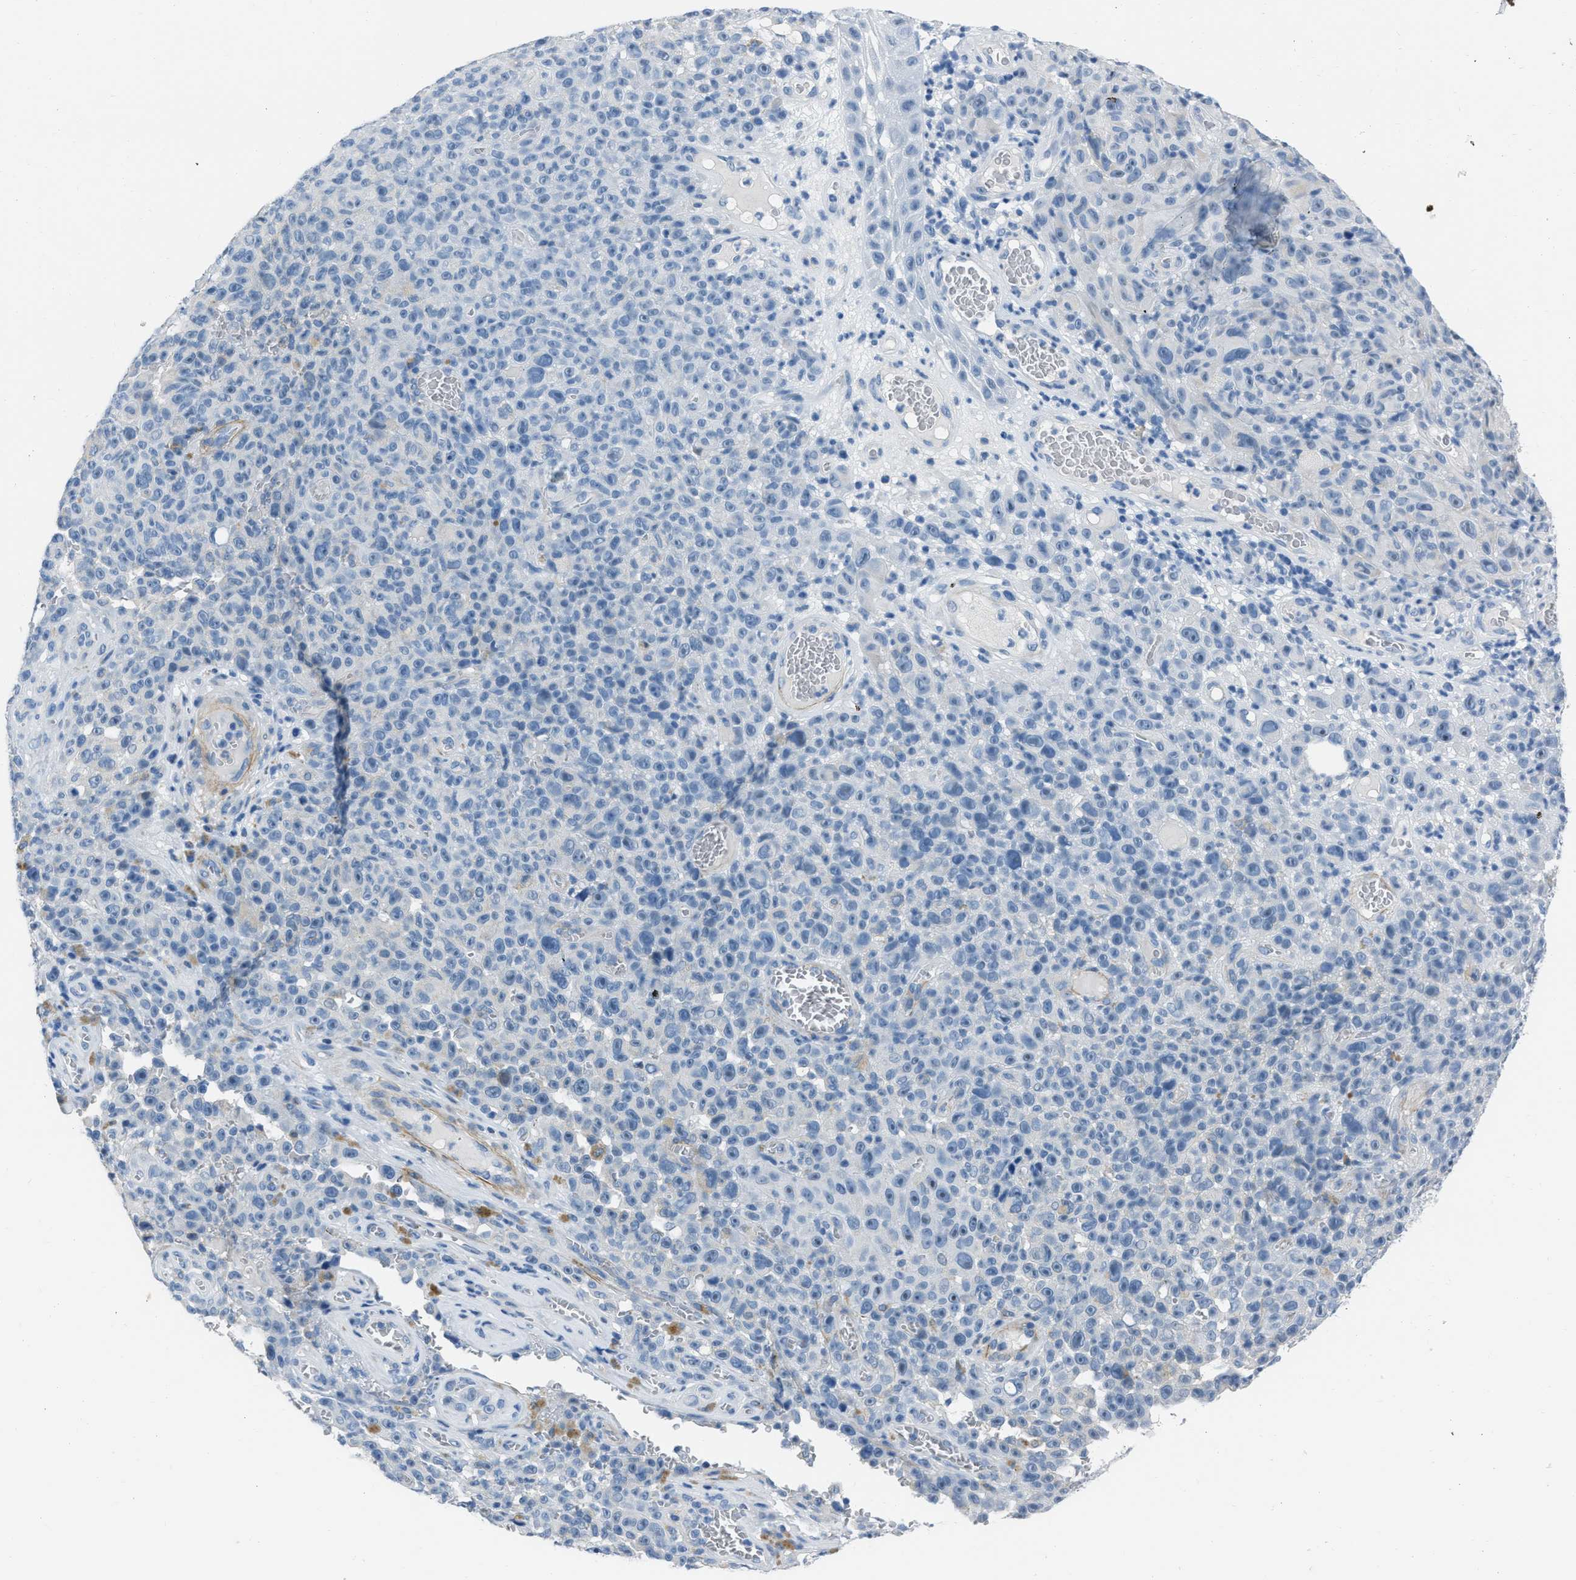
{"staining": {"intensity": "negative", "quantity": "none", "location": "none"}, "tissue": "melanoma", "cell_type": "Tumor cells", "image_type": "cancer", "snomed": [{"axis": "morphology", "description": "Malignant melanoma, NOS"}, {"axis": "topography", "description": "Skin"}], "caption": "The IHC histopathology image has no significant positivity in tumor cells of melanoma tissue.", "gene": "SPATC1L", "patient": {"sex": "female", "age": 82}}